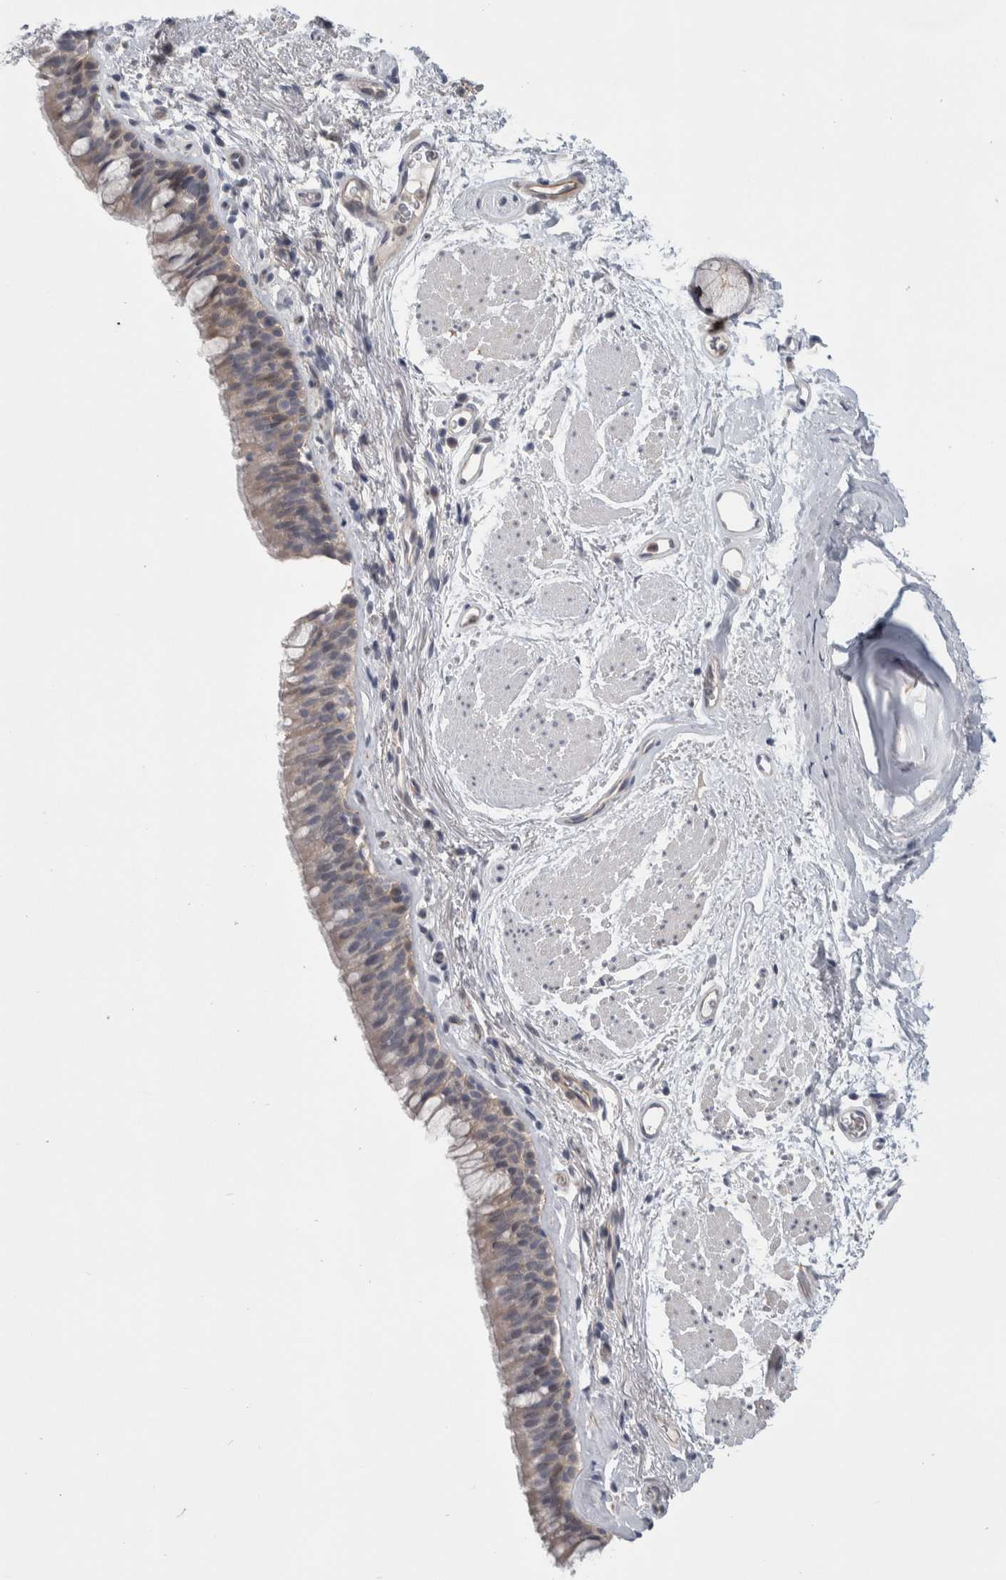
{"staining": {"intensity": "weak", "quantity": "<25%", "location": "cytoplasmic/membranous"}, "tissue": "bronchus", "cell_type": "Respiratory epithelial cells", "image_type": "normal", "snomed": [{"axis": "morphology", "description": "Normal tissue, NOS"}, {"axis": "topography", "description": "Cartilage tissue"}, {"axis": "topography", "description": "Bronchus"}], "caption": "Protein analysis of normal bronchus shows no significant expression in respiratory epithelial cells.", "gene": "ZNF862", "patient": {"sex": "female", "age": 53}}